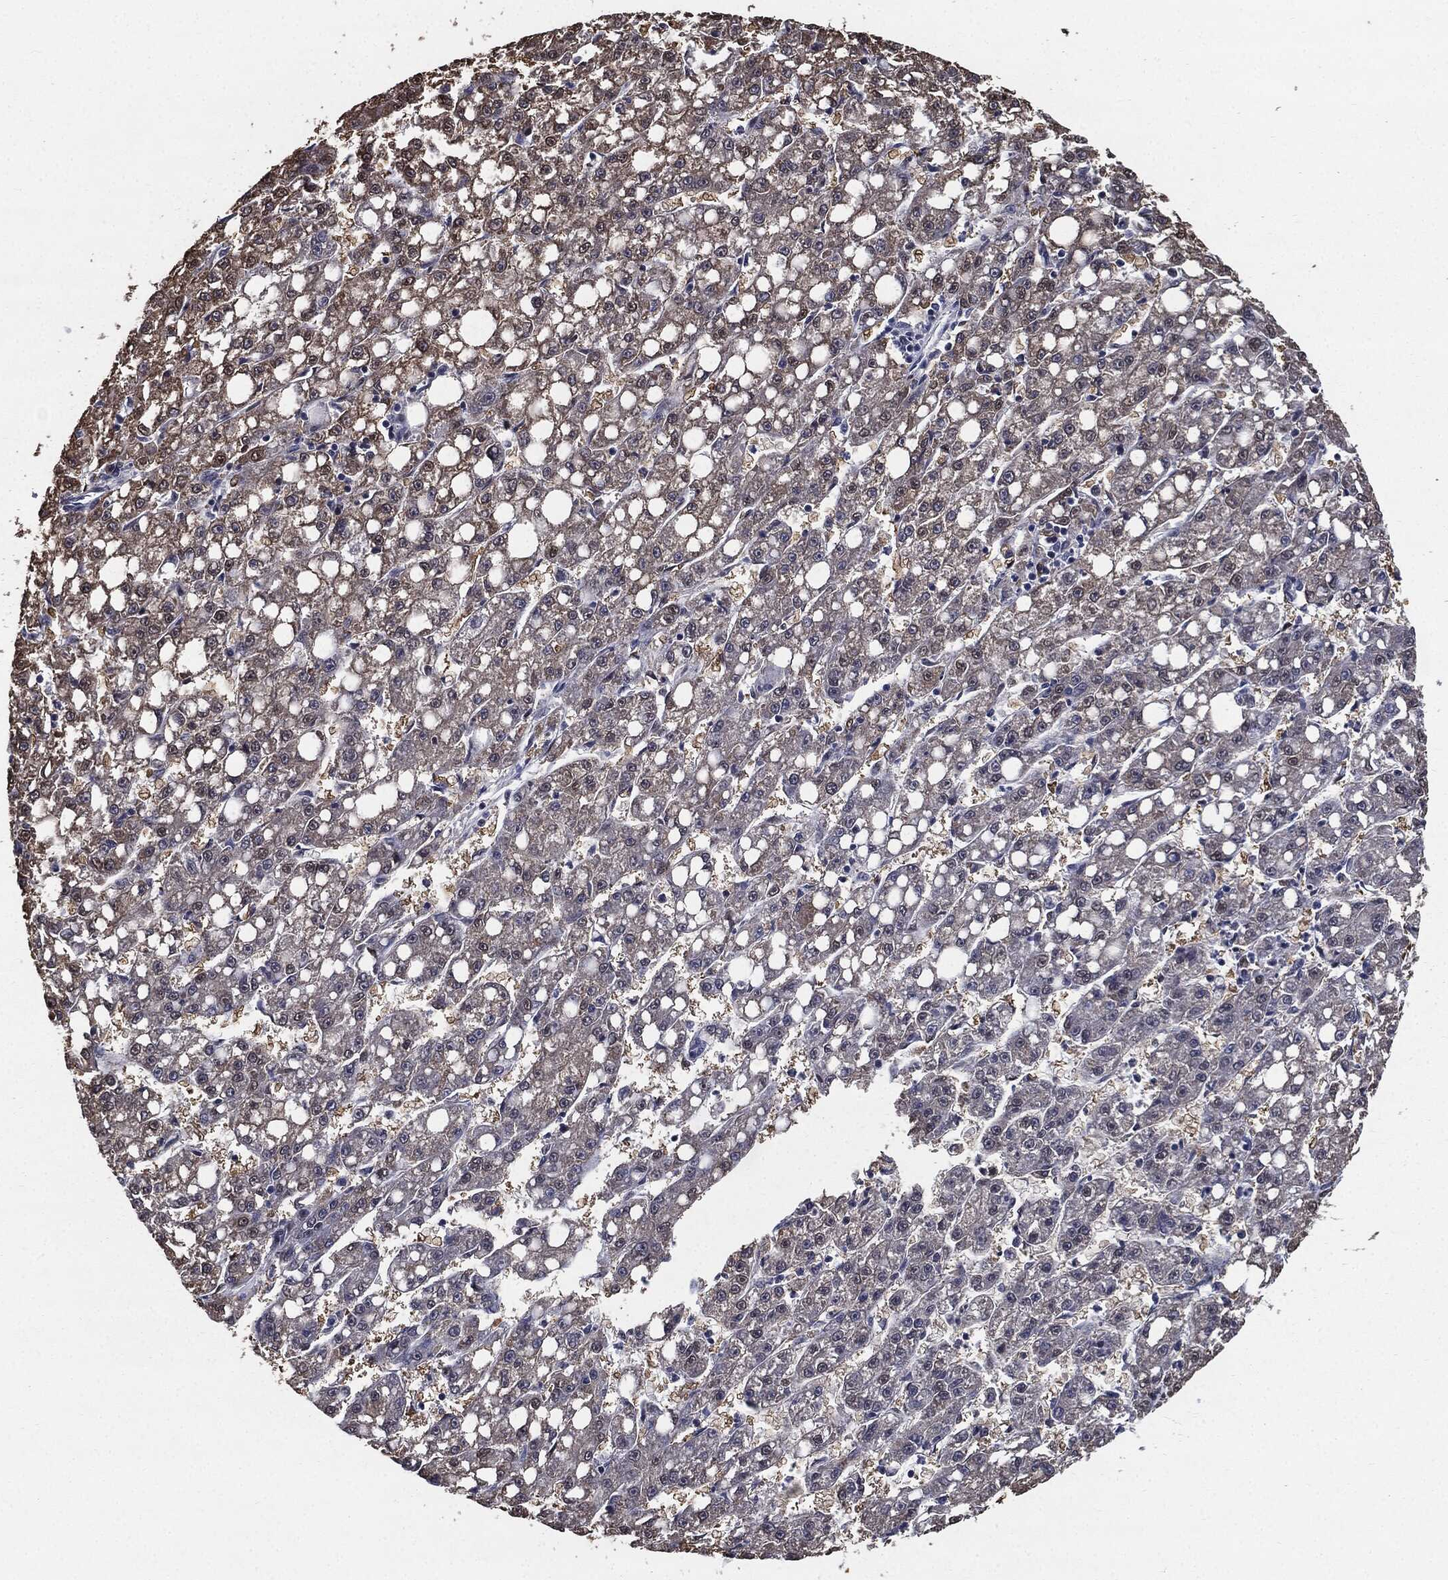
{"staining": {"intensity": "weak", "quantity": "25%-75%", "location": "cytoplasmic/membranous"}, "tissue": "liver cancer", "cell_type": "Tumor cells", "image_type": "cancer", "snomed": [{"axis": "morphology", "description": "Carcinoma, Hepatocellular, NOS"}, {"axis": "topography", "description": "Liver"}], "caption": "Immunohistochemical staining of human liver cancer (hepatocellular carcinoma) demonstrates low levels of weak cytoplasmic/membranous positivity in about 25%-75% of tumor cells.", "gene": "JUN", "patient": {"sex": "female", "age": 65}}